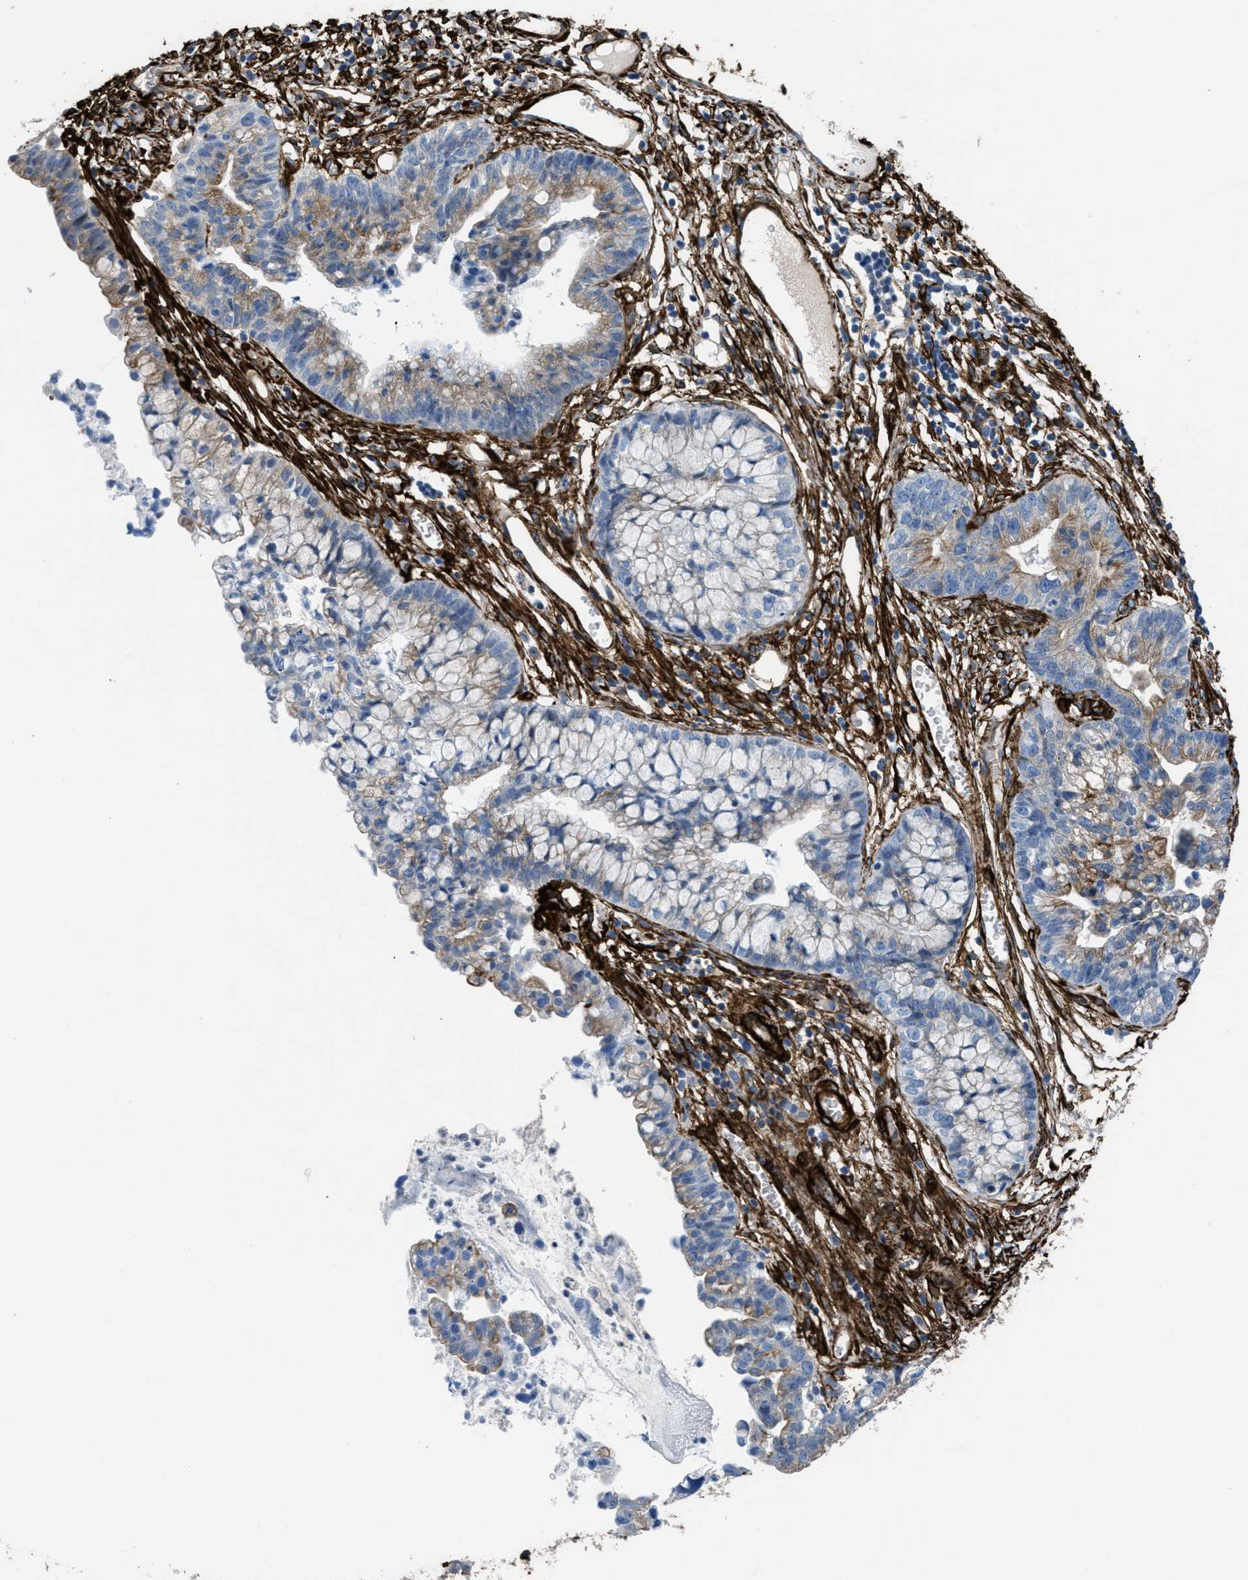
{"staining": {"intensity": "moderate", "quantity": "25%-75%", "location": "cytoplasmic/membranous"}, "tissue": "cervical cancer", "cell_type": "Tumor cells", "image_type": "cancer", "snomed": [{"axis": "morphology", "description": "Adenocarcinoma, NOS"}, {"axis": "topography", "description": "Cervix"}], "caption": "IHC (DAB (3,3'-diaminobenzidine)) staining of cervical adenocarcinoma displays moderate cytoplasmic/membranous protein positivity in approximately 25%-75% of tumor cells. (Stains: DAB (3,3'-diaminobenzidine) in brown, nuclei in blue, Microscopy: brightfield microscopy at high magnification).", "gene": "CALD1", "patient": {"sex": "female", "age": 44}}